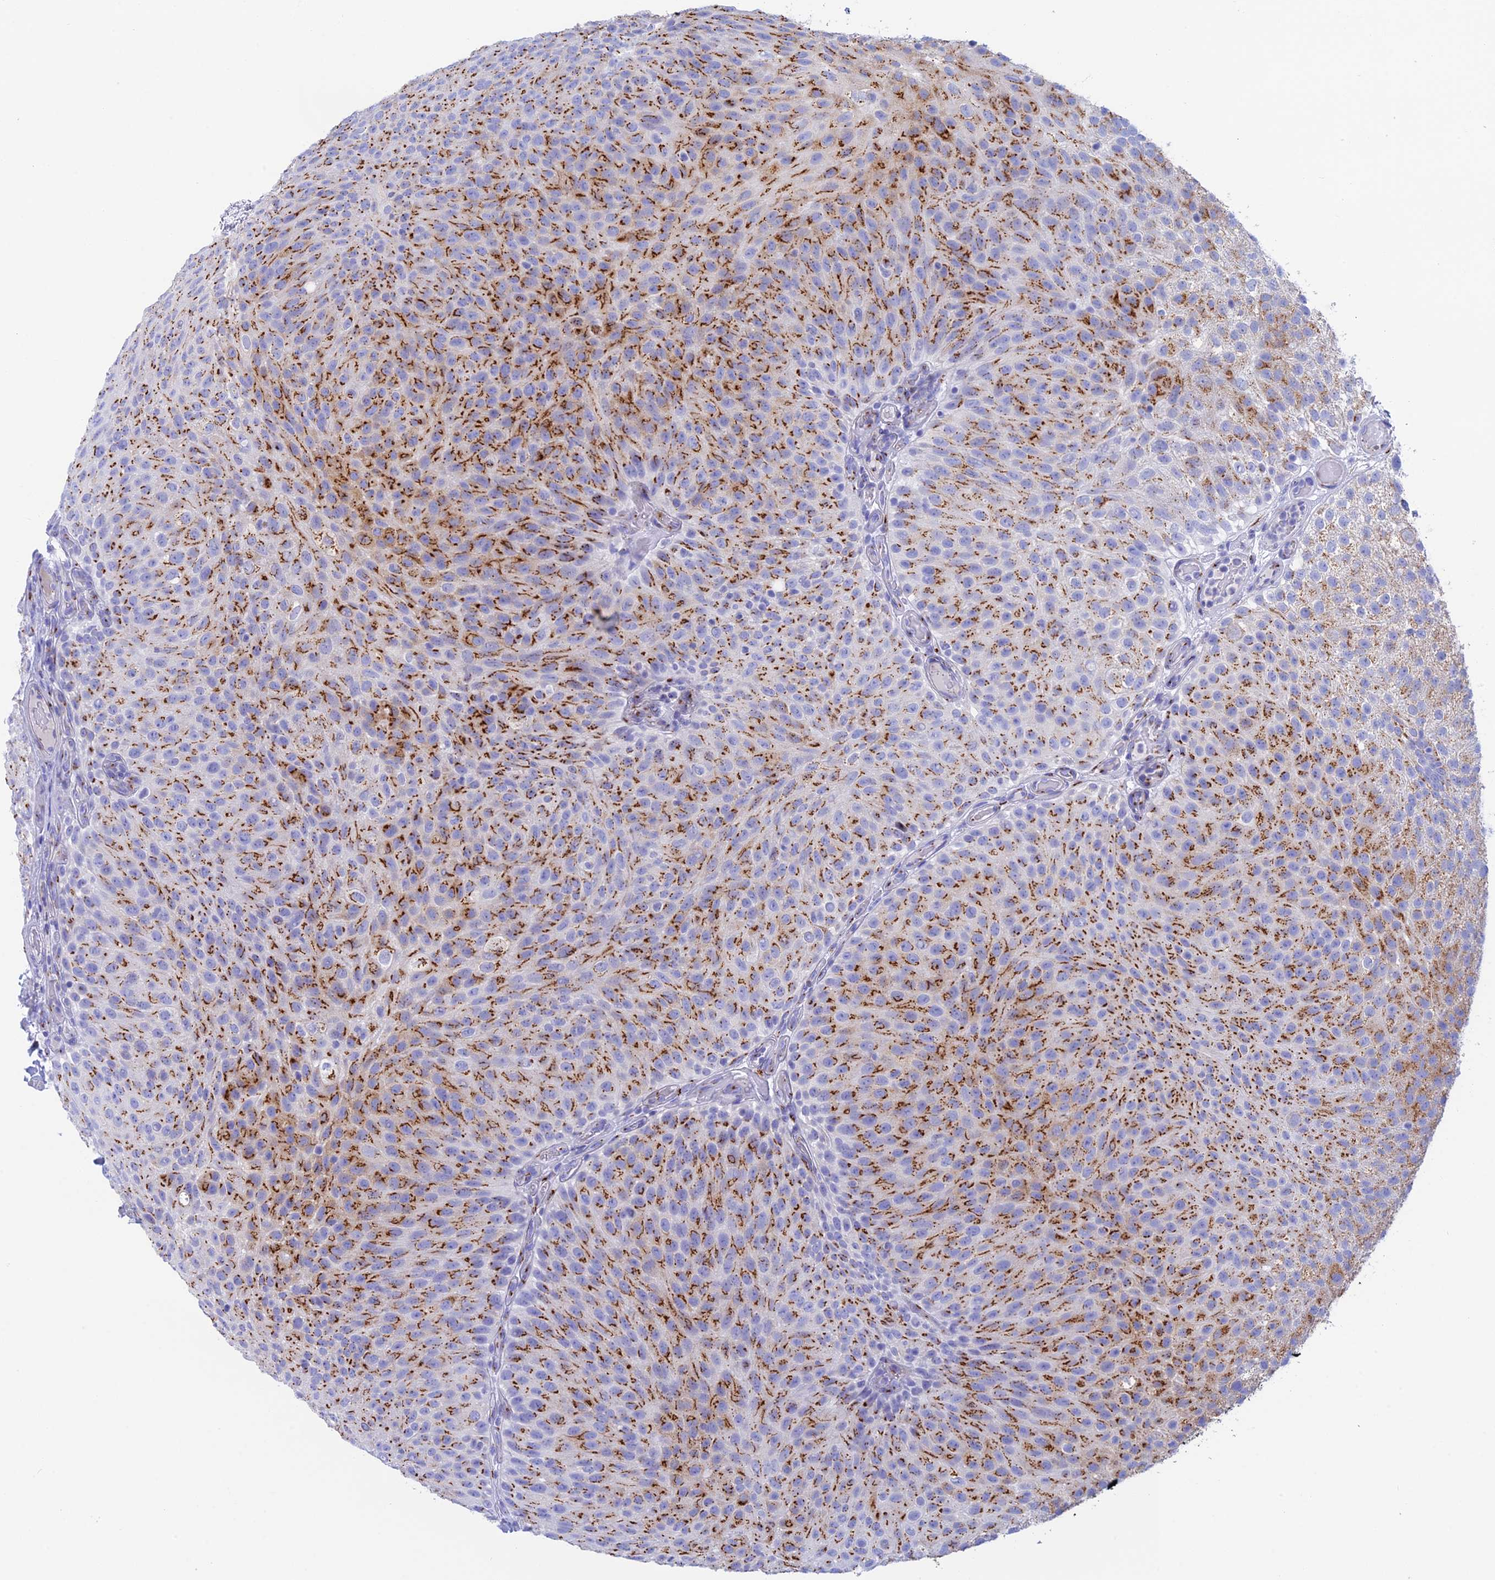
{"staining": {"intensity": "strong", "quantity": ">75%", "location": "cytoplasmic/membranous"}, "tissue": "urothelial cancer", "cell_type": "Tumor cells", "image_type": "cancer", "snomed": [{"axis": "morphology", "description": "Urothelial carcinoma, Low grade"}, {"axis": "topography", "description": "Urinary bladder"}], "caption": "About >75% of tumor cells in human urothelial cancer demonstrate strong cytoplasmic/membranous protein positivity as visualized by brown immunohistochemical staining.", "gene": "ERICH4", "patient": {"sex": "male", "age": 78}}